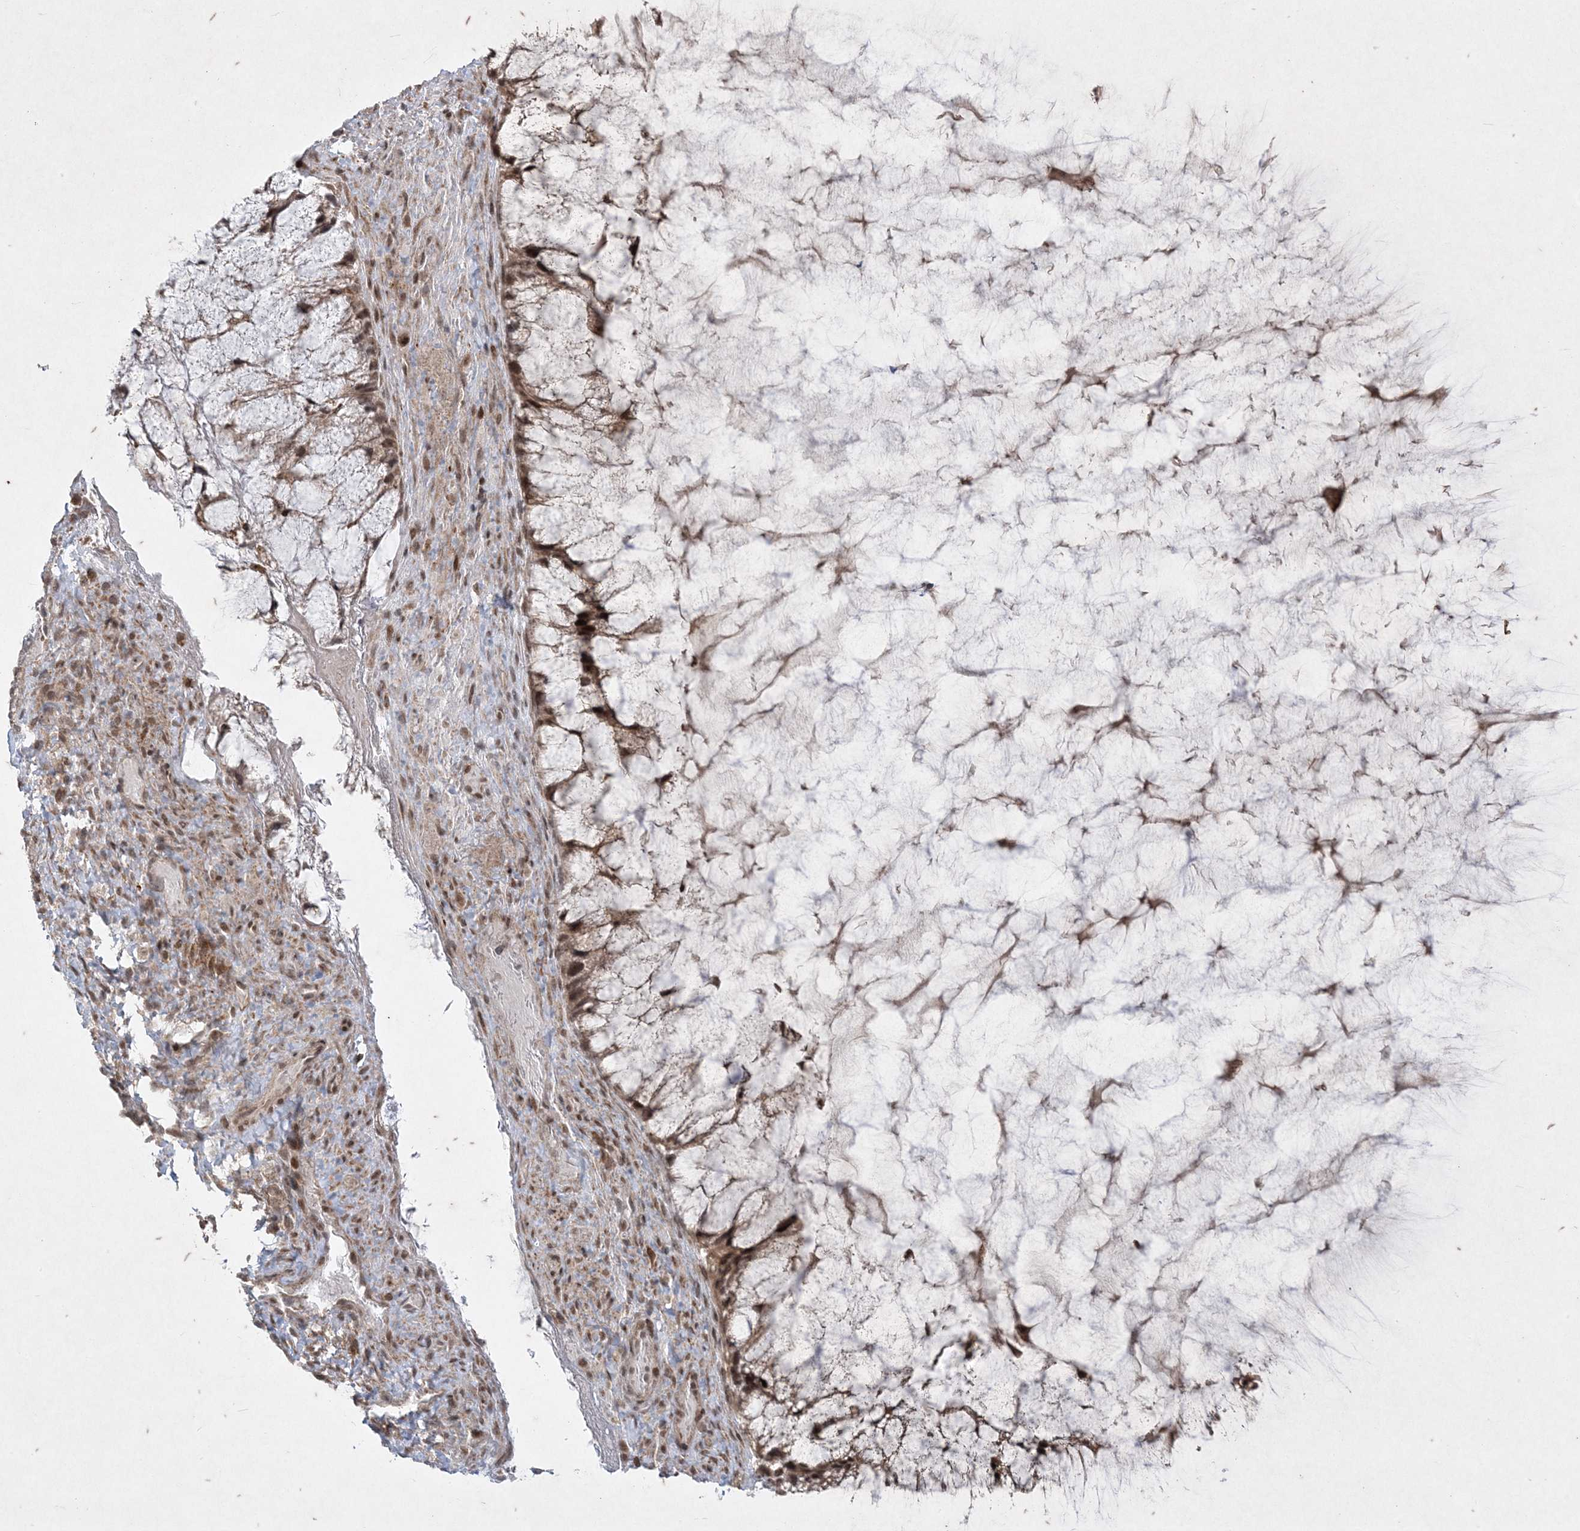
{"staining": {"intensity": "moderate", "quantity": ">75%", "location": "cytoplasmic/membranous,nuclear"}, "tissue": "ovarian cancer", "cell_type": "Tumor cells", "image_type": "cancer", "snomed": [{"axis": "morphology", "description": "Cystadenocarcinoma, mucinous, NOS"}, {"axis": "topography", "description": "Ovary"}], "caption": "Protein positivity by IHC displays moderate cytoplasmic/membranous and nuclear staining in approximately >75% of tumor cells in mucinous cystadenocarcinoma (ovarian).", "gene": "RRAS", "patient": {"sex": "female", "age": 37}}